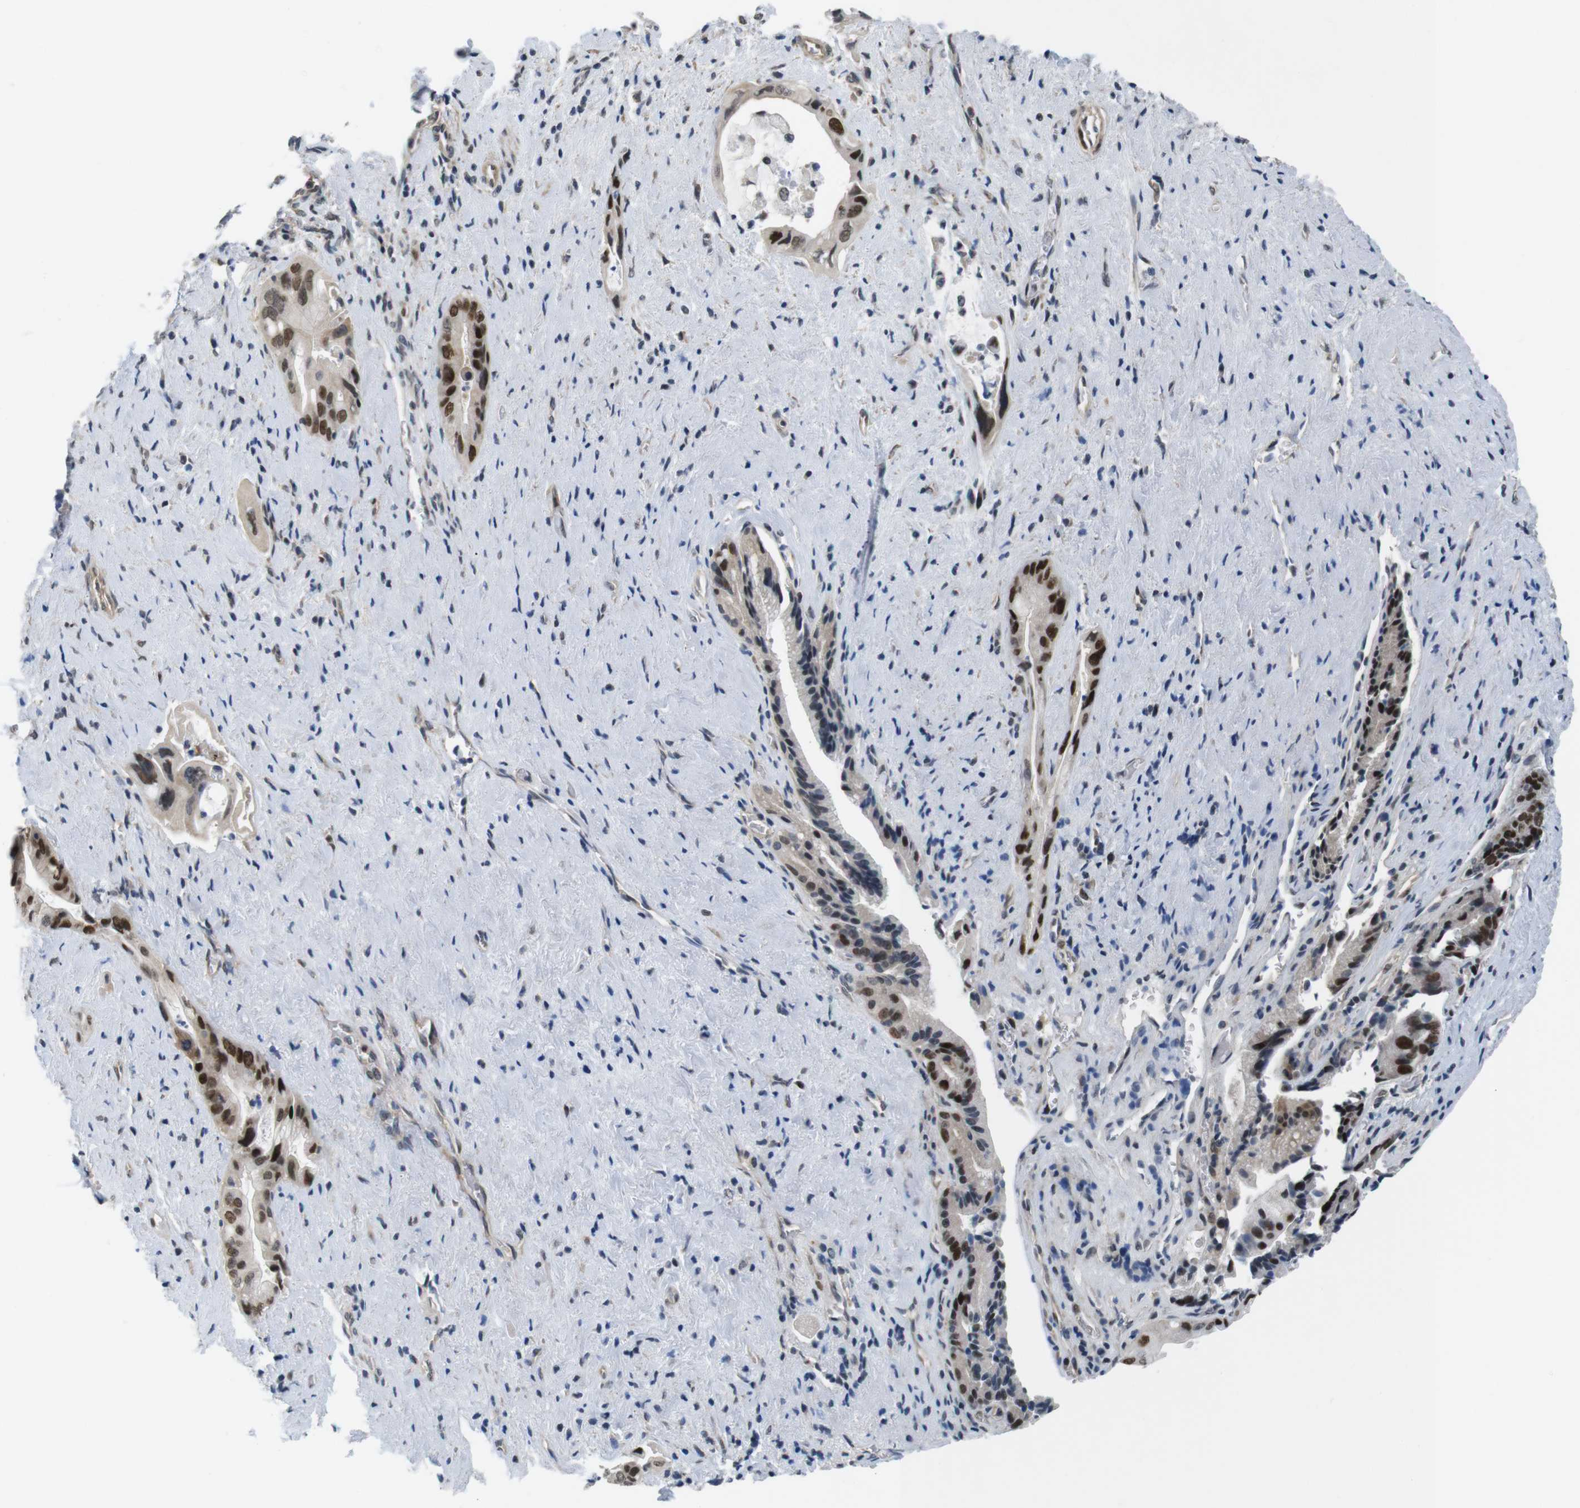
{"staining": {"intensity": "strong", "quantity": ">75%", "location": "cytoplasmic/membranous,nuclear"}, "tissue": "pancreatic cancer", "cell_type": "Tumor cells", "image_type": "cancer", "snomed": [{"axis": "morphology", "description": "Adenocarcinoma, NOS"}, {"axis": "topography", "description": "Pancreas"}], "caption": "Brown immunohistochemical staining in adenocarcinoma (pancreatic) exhibits strong cytoplasmic/membranous and nuclear staining in about >75% of tumor cells.", "gene": "SMCO2", "patient": {"sex": "male", "age": 77}}